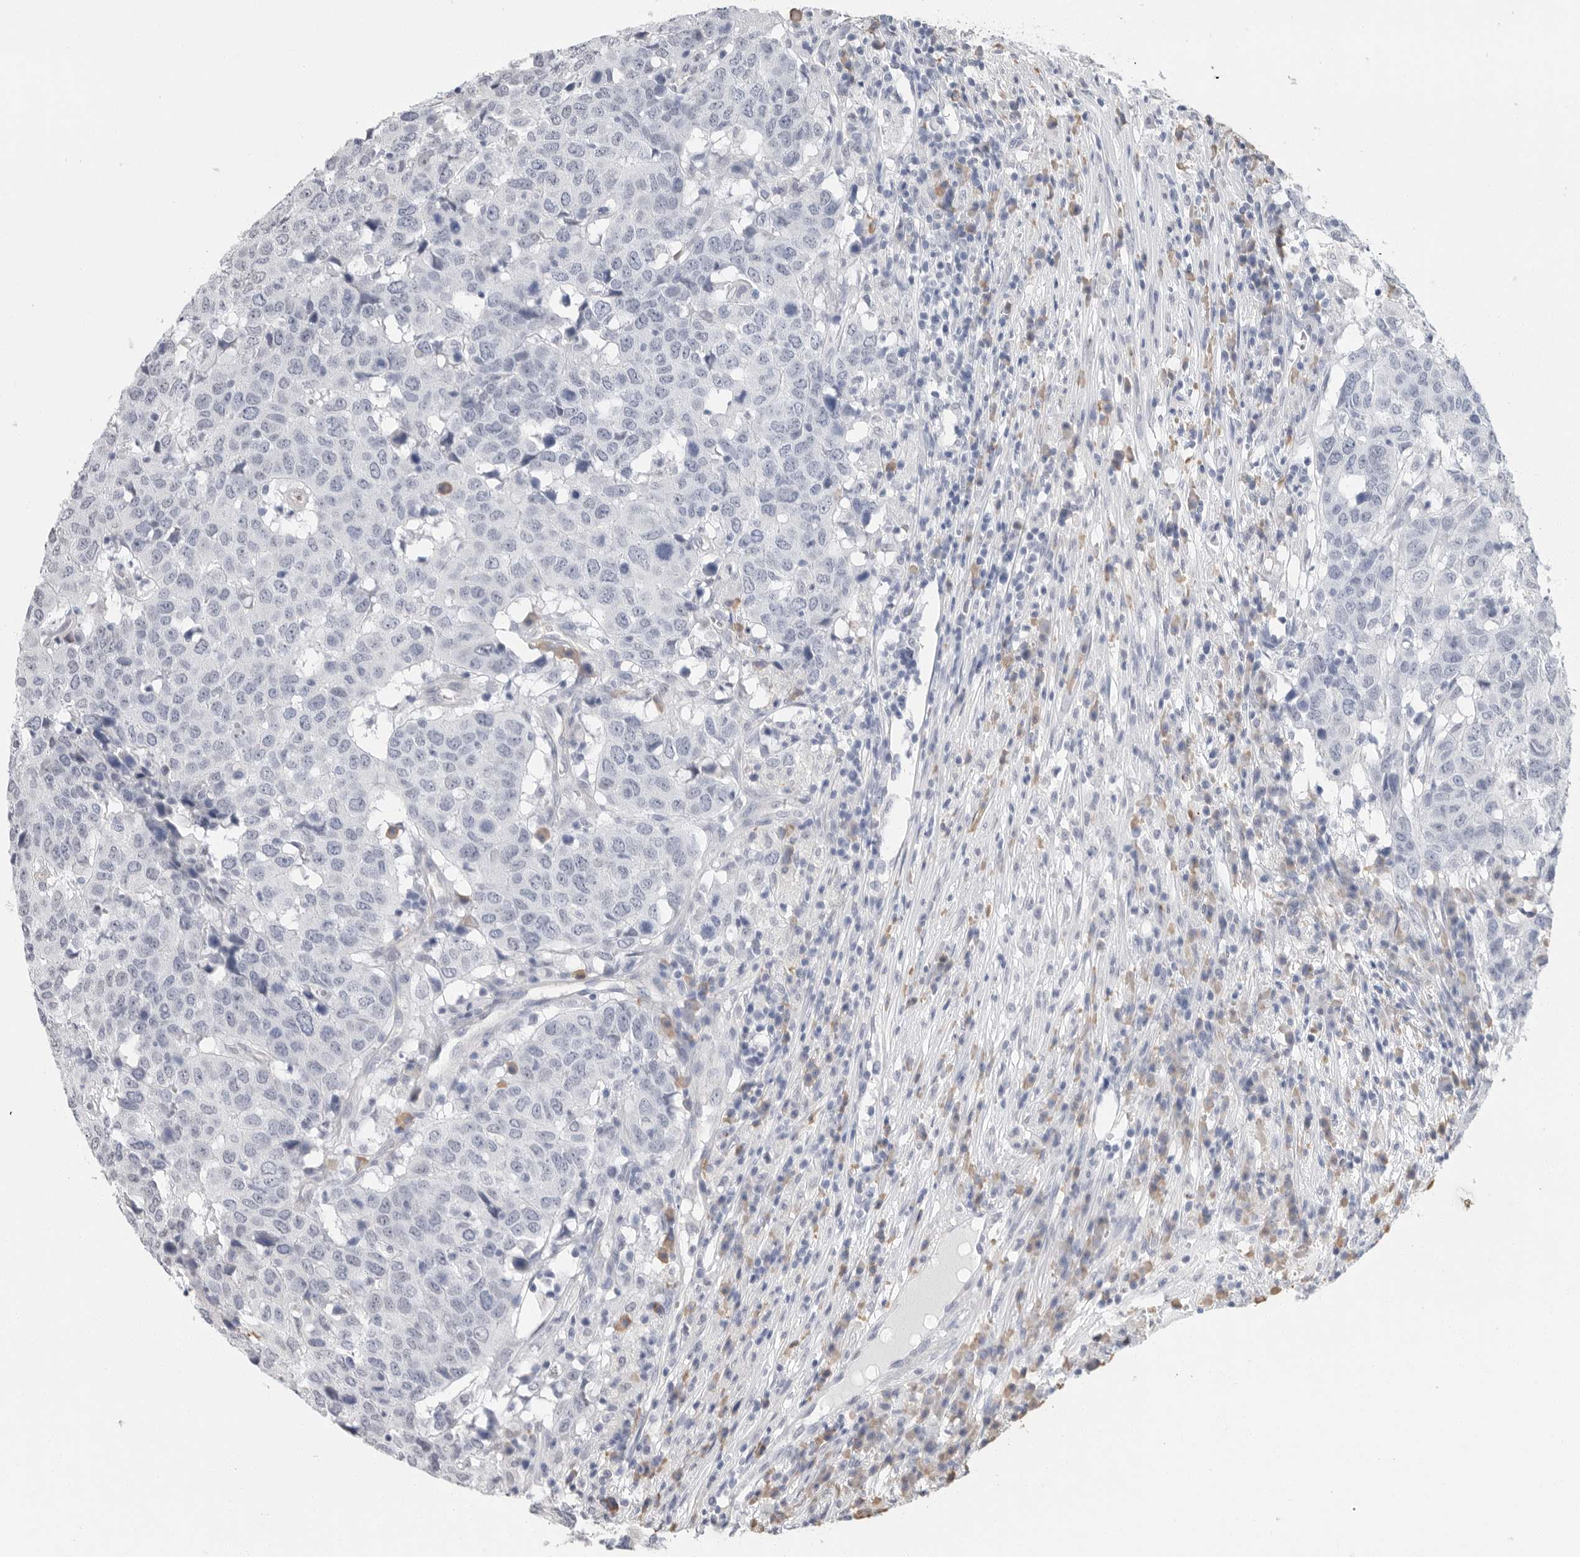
{"staining": {"intensity": "negative", "quantity": "none", "location": "none"}, "tissue": "head and neck cancer", "cell_type": "Tumor cells", "image_type": "cancer", "snomed": [{"axis": "morphology", "description": "Squamous cell carcinoma, NOS"}, {"axis": "topography", "description": "Head-Neck"}], "caption": "Head and neck cancer was stained to show a protein in brown. There is no significant positivity in tumor cells.", "gene": "ARHGEF10", "patient": {"sex": "male", "age": 66}}